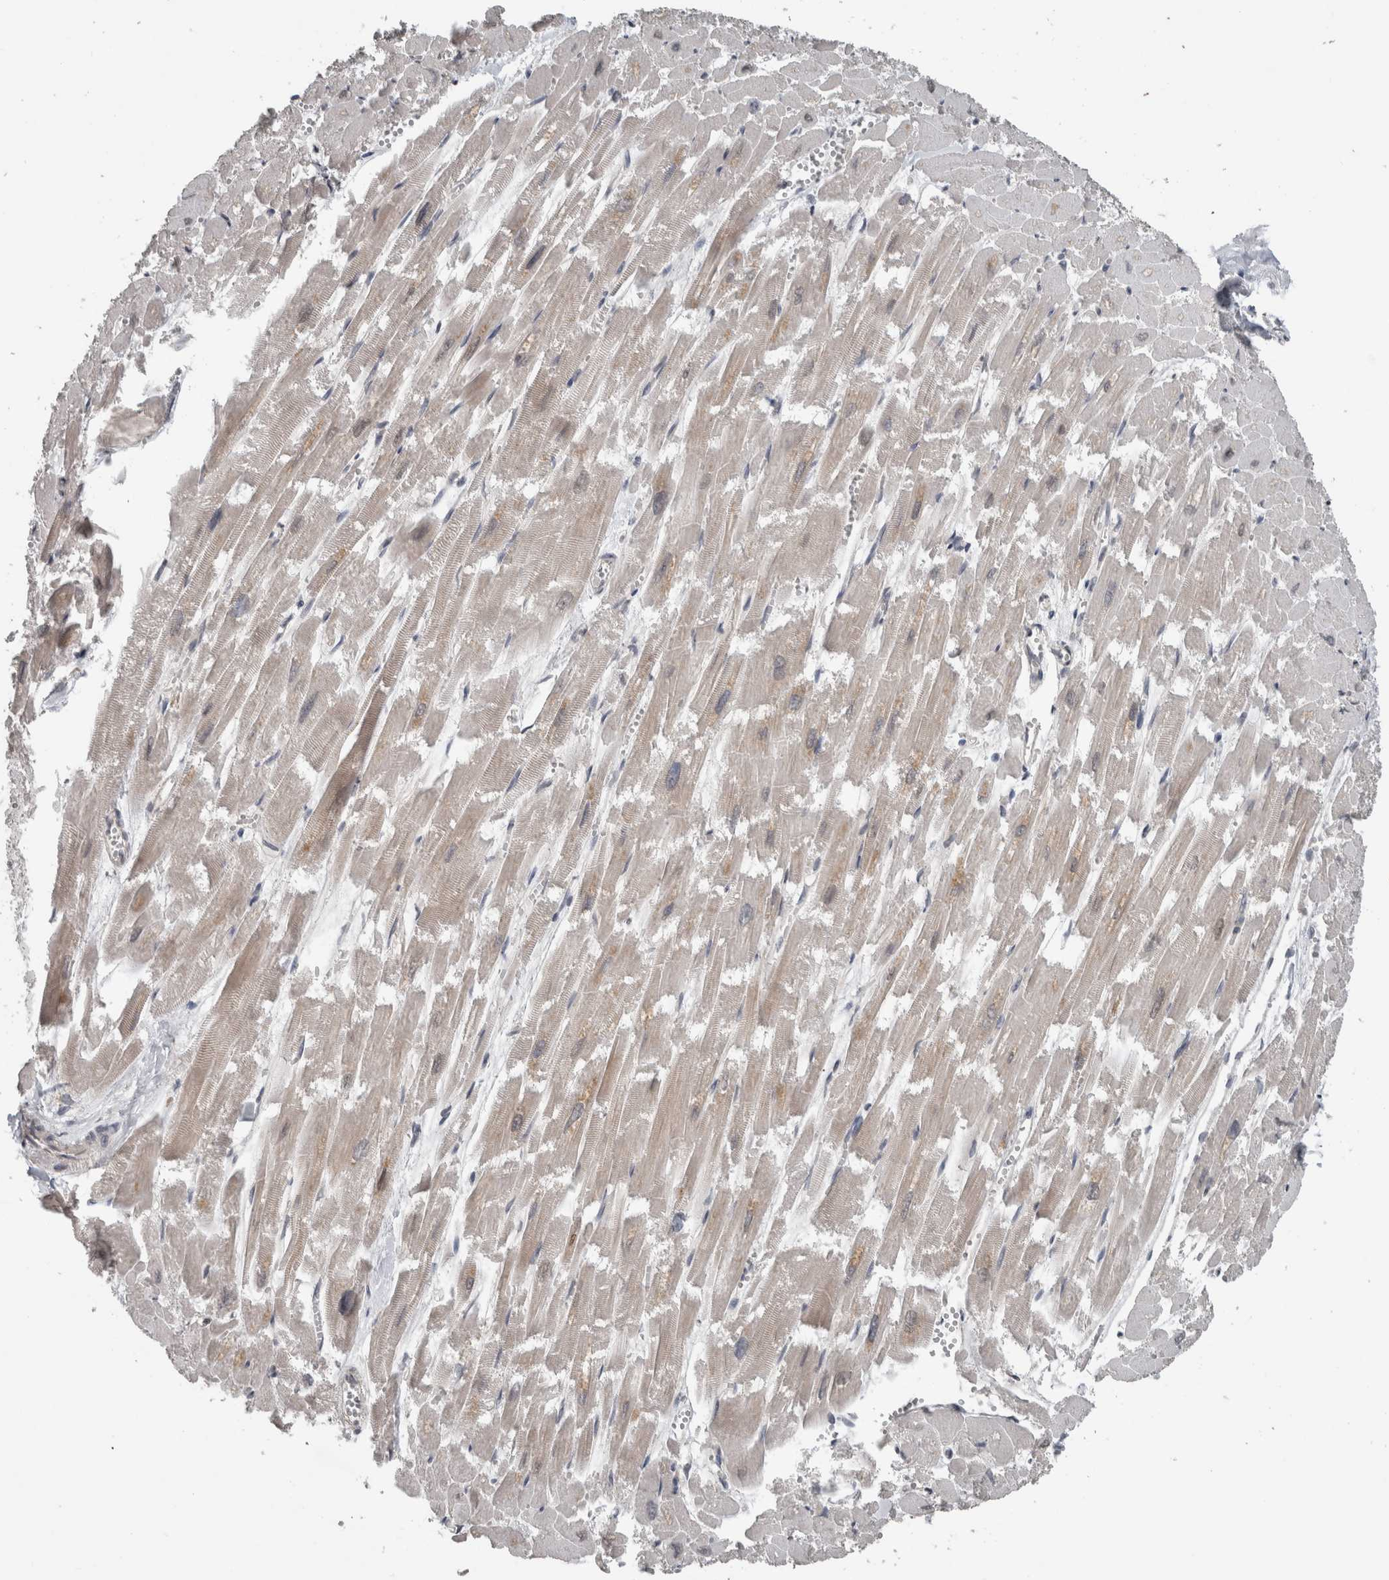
{"staining": {"intensity": "weak", "quantity": "25%-75%", "location": "cytoplasmic/membranous"}, "tissue": "heart muscle", "cell_type": "Cardiomyocytes", "image_type": "normal", "snomed": [{"axis": "morphology", "description": "Normal tissue, NOS"}, {"axis": "topography", "description": "Heart"}], "caption": "IHC histopathology image of unremarkable heart muscle: heart muscle stained using immunohistochemistry (IHC) exhibits low levels of weak protein expression localized specifically in the cytoplasmic/membranous of cardiomyocytes, appearing as a cytoplasmic/membranous brown color.", "gene": "ENY2", "patient": {"sex": "male", "age": 54}}